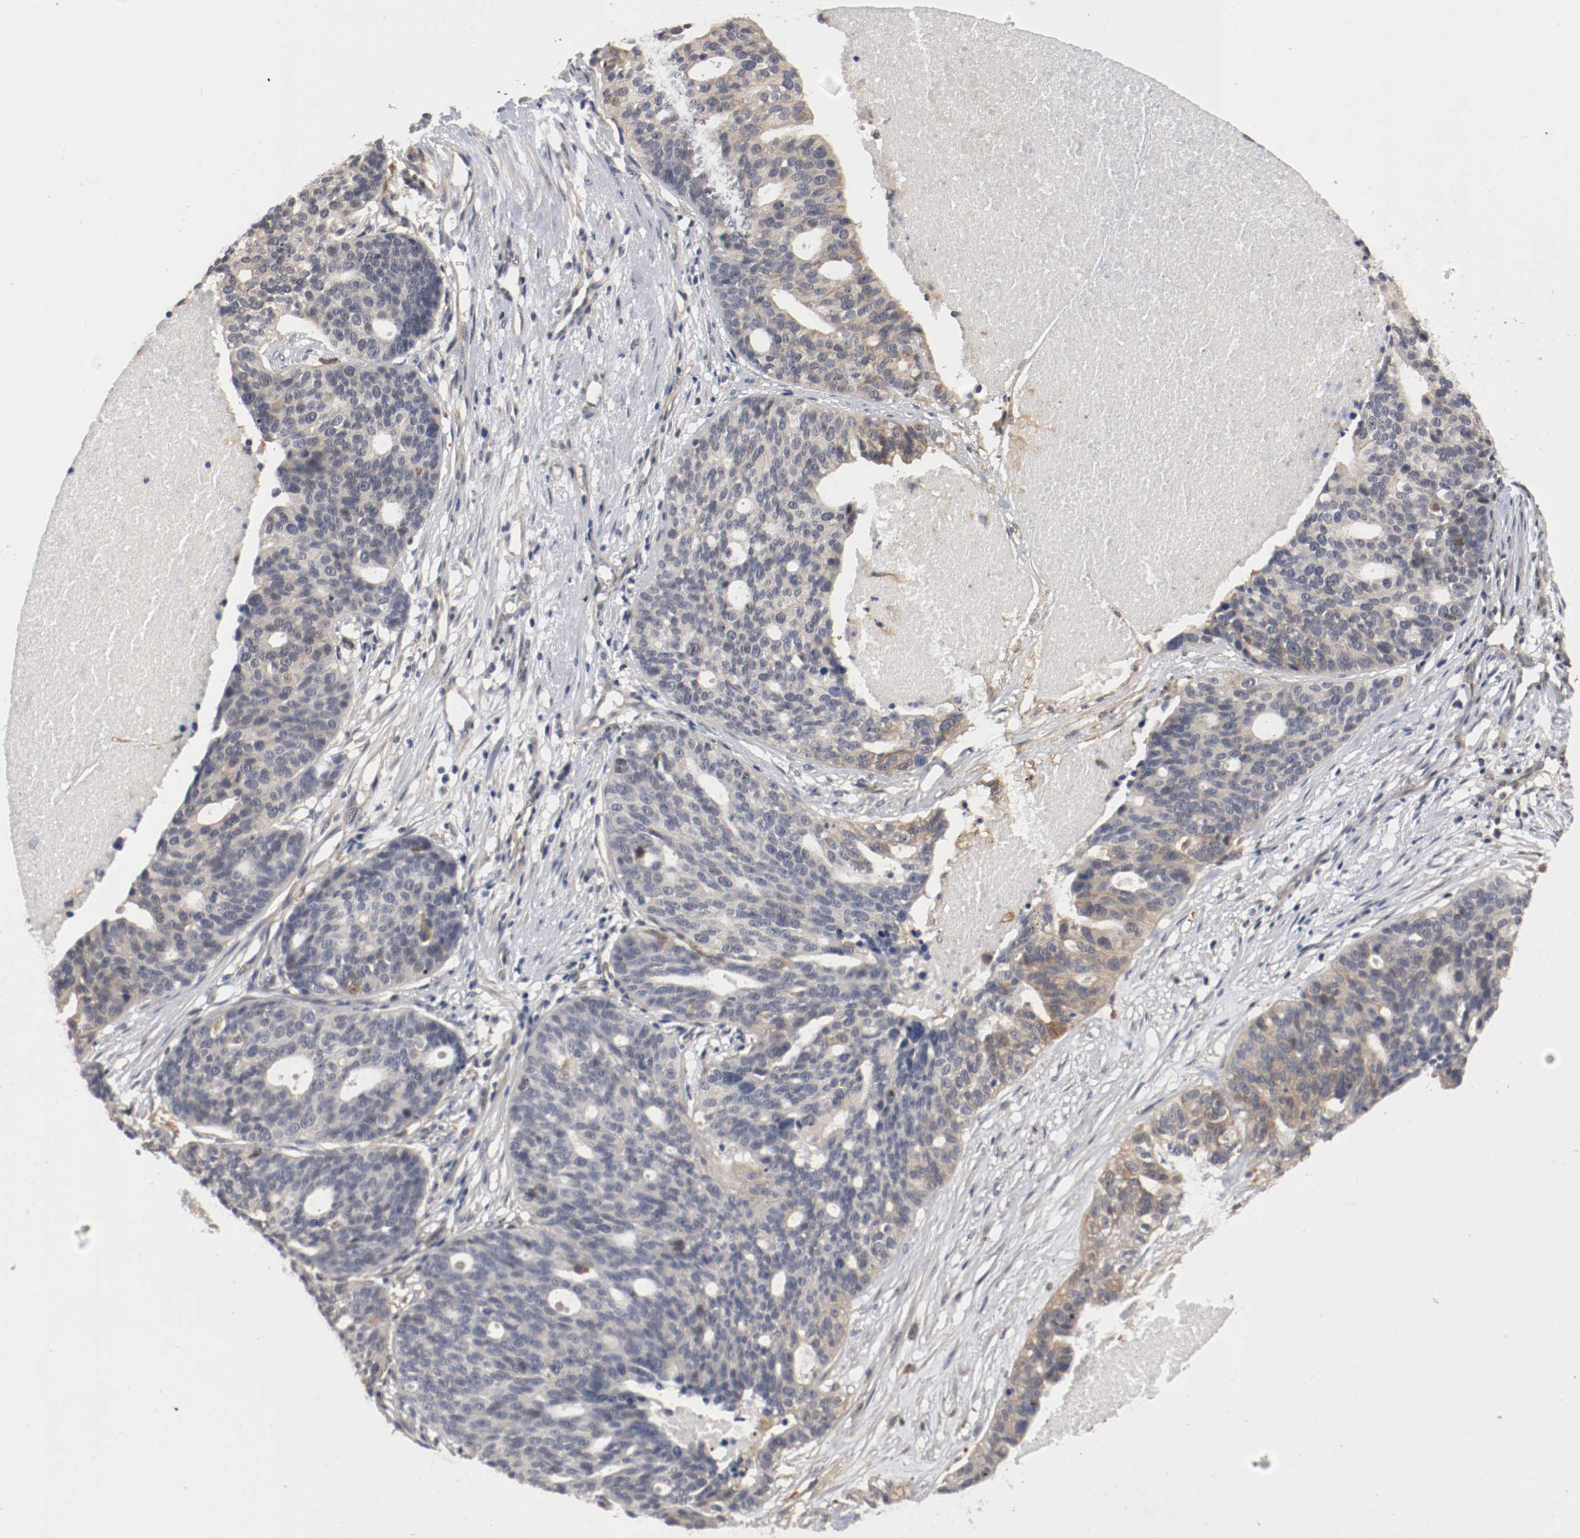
{"staining": {"intensity": "weak", "quantity": "<25%", "location": "cytoplasmic/membranous"}, "tissue": "ovarian cancer", "cell_type": "Tumor cells", "image_type": "cancer", "snomed": [{"axis": "morphology", "description": "Cystadenocarcinoma, serous, NOS"}, {"axis": "topography", "description": "Ovary"}], "caption": "This is an IHC histopathology image of human ovarian serous cystadenocarcinoma. There is no staining in tumor cells.", "gene": "RBM23", "patient": {"sex": "female", "age": 59}}